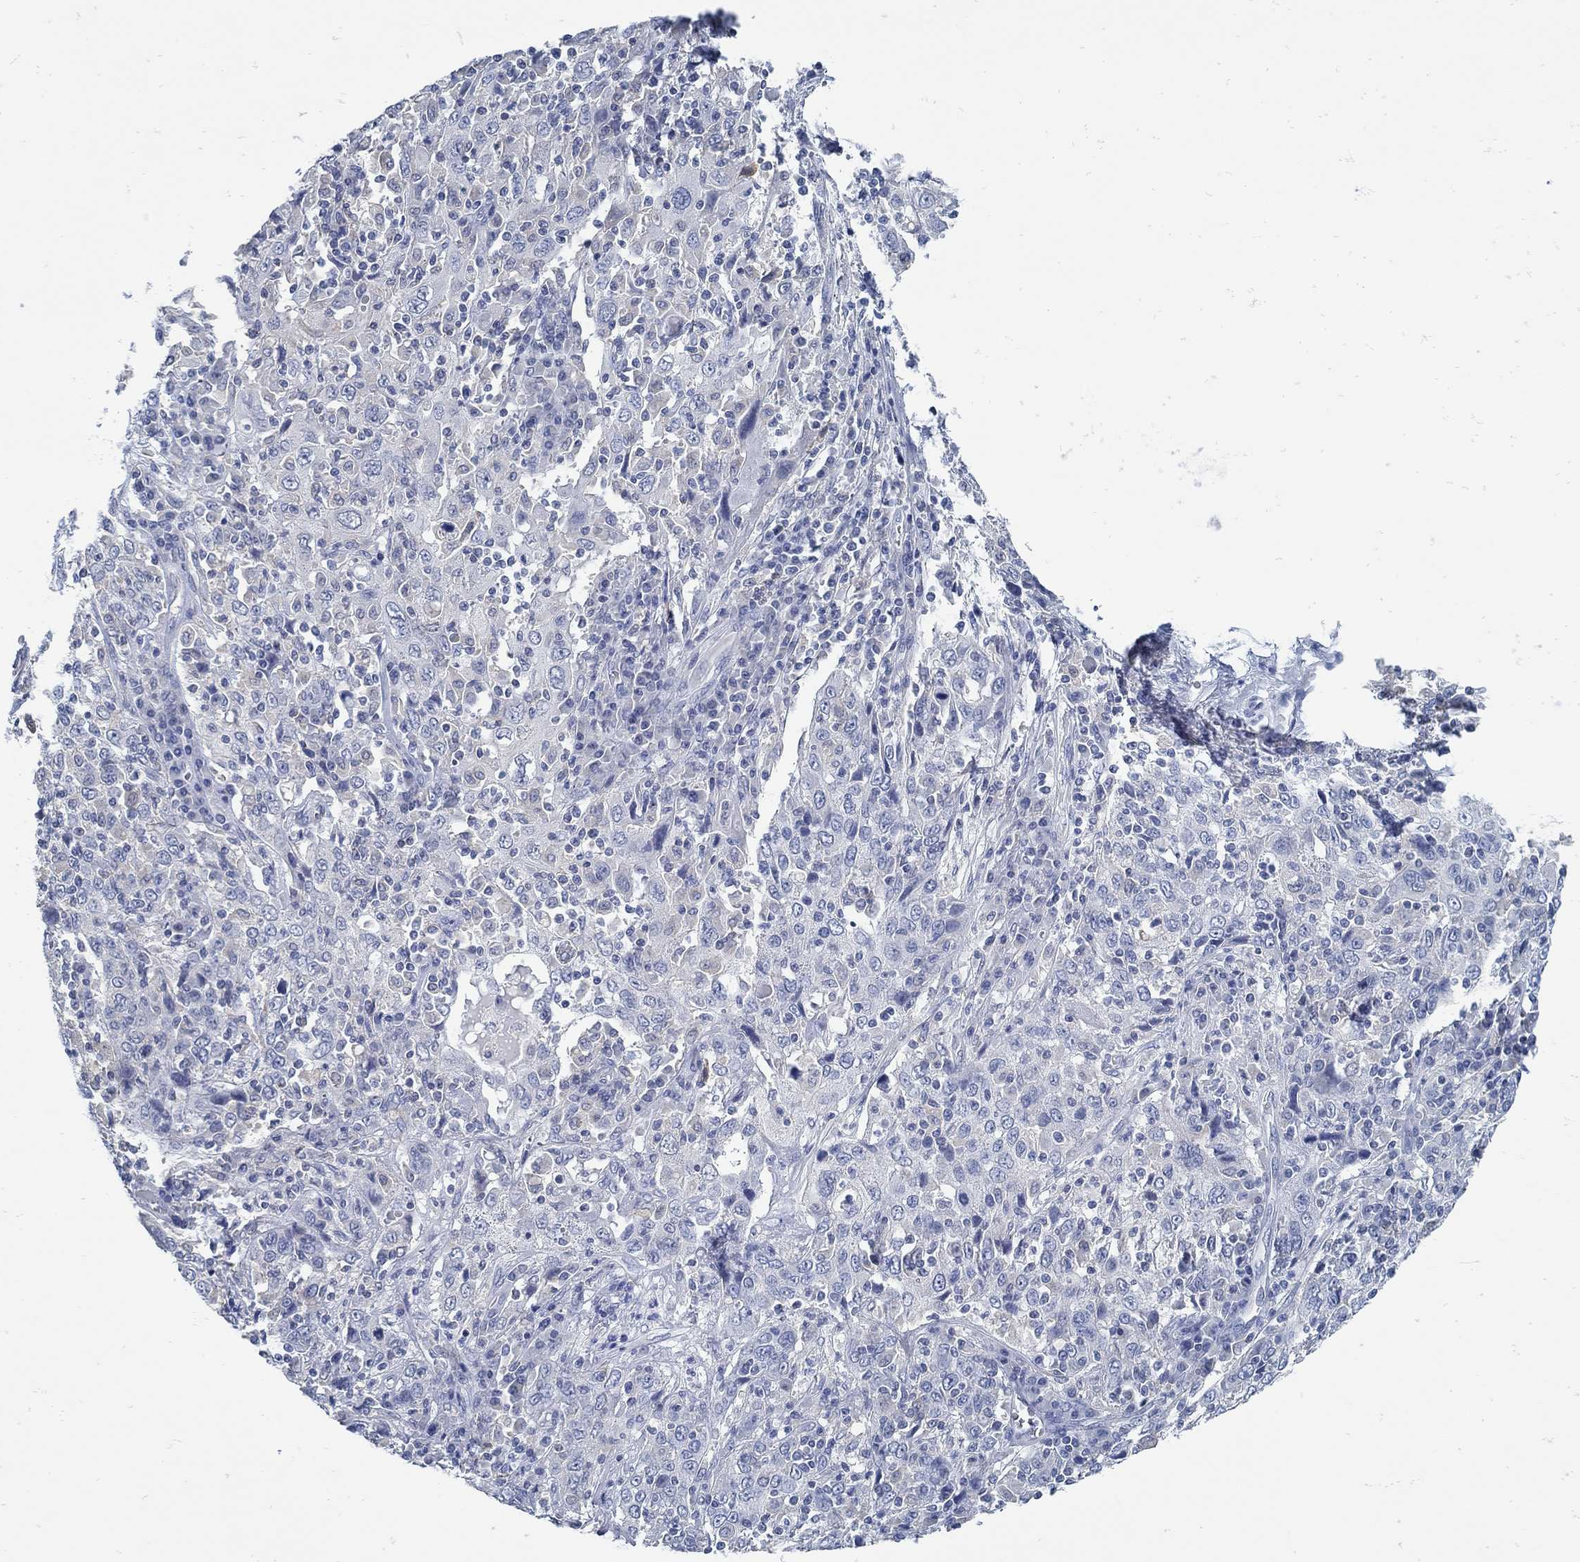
{"staining": {"intensity": "negative", "quantity": "none", "location": "none"}, "tissue": "cervical cancer", "cell_type": "Tumor cells", "image_type": "cancer", "snomed": [{"axis": "morphology", "description": "Squamous cell carcinoma, NOS"}, {"axis": "topography", "description": "Cervix"}], "caption": "Immunohistochemistry of squamous cell carcinoma (cervical) reveals no staining in tumor cells.", "gene": "ZFAND4", "patient": {"sex": "female", "age": 46}}